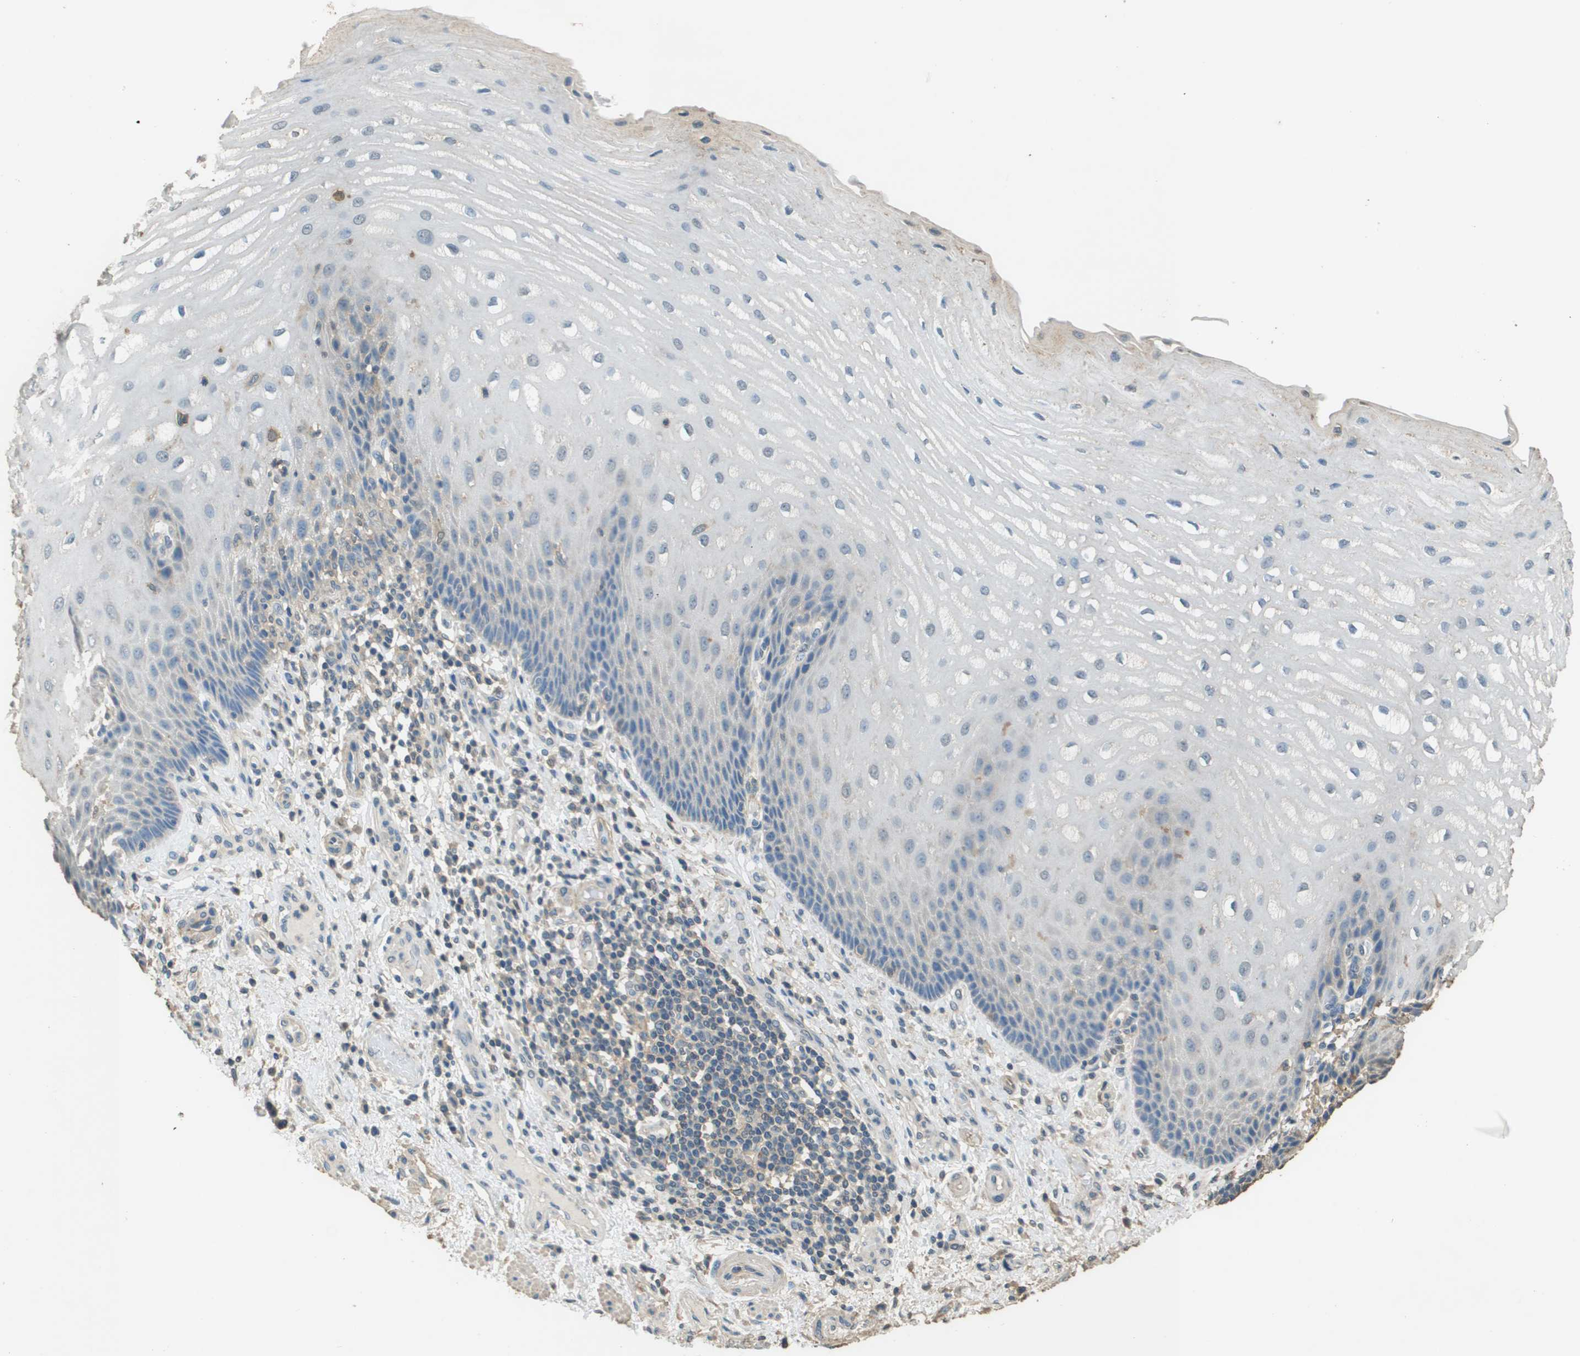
{"staining": {"intensity": "negative", "quantity": "none", "location": "none"}, "tissue": "esophagus", "cell_type": "Squamous epithelial cells", "image_type": "normal", "snomed": [{"axis": "morphology", "description": "Normal tissue, NOS"}, {"axis": "topography", "description": "Esophagus"}], "caption": "Micrograph shows no protein positivity in squamous epithelial cells of unremarkable esophagus.", "gene": "MS4A7", "patient": {"sex": "male", "age": 54}}